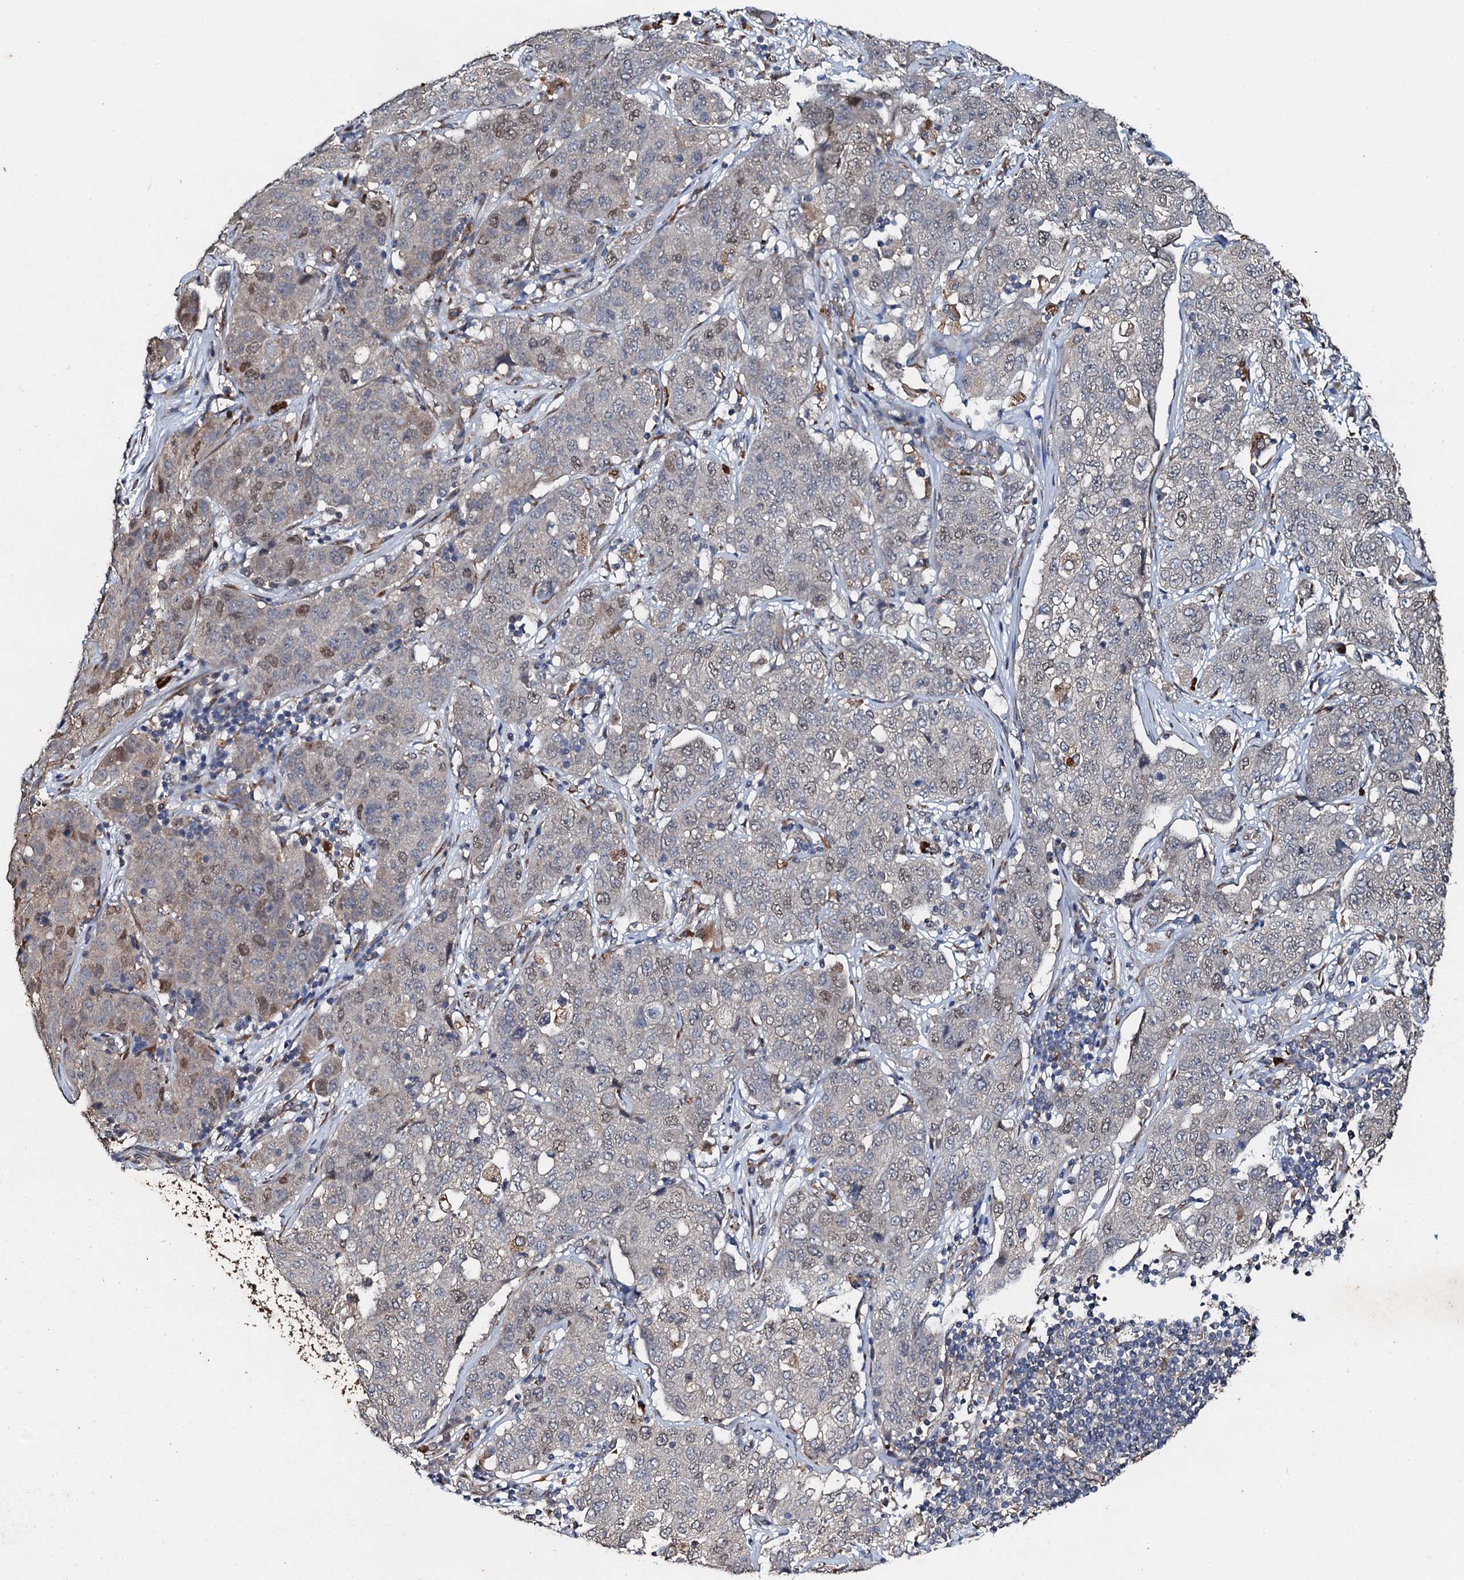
{"staining": {"intensity": "moderate", "quantity": "<25%", "location": "nuclear"}, "tissue": "stomach cancer", "cell_type": "Tumor cells", "image_type": "cancer", "snomed": [{"axis": "morphology", "description": "Normal tissue, NOS"}, {"axis": "morphology", "description": "Adenocarcinoma, NOS"}, {"axis": "topography", "description": "Lymph node"}, {"axis": "topography", "description": "Stomach"}], "caption": "Immunohistochemical staining of human stomach adenocarcinoma displays low levels of moderate nuclear protein staining in approximately <25% of tumor cells. (Brightfield microscopy of DAB IHC at high magnification).", "gene": "ADAMTS10", "patient": {"sex": "male", "age": 48}}